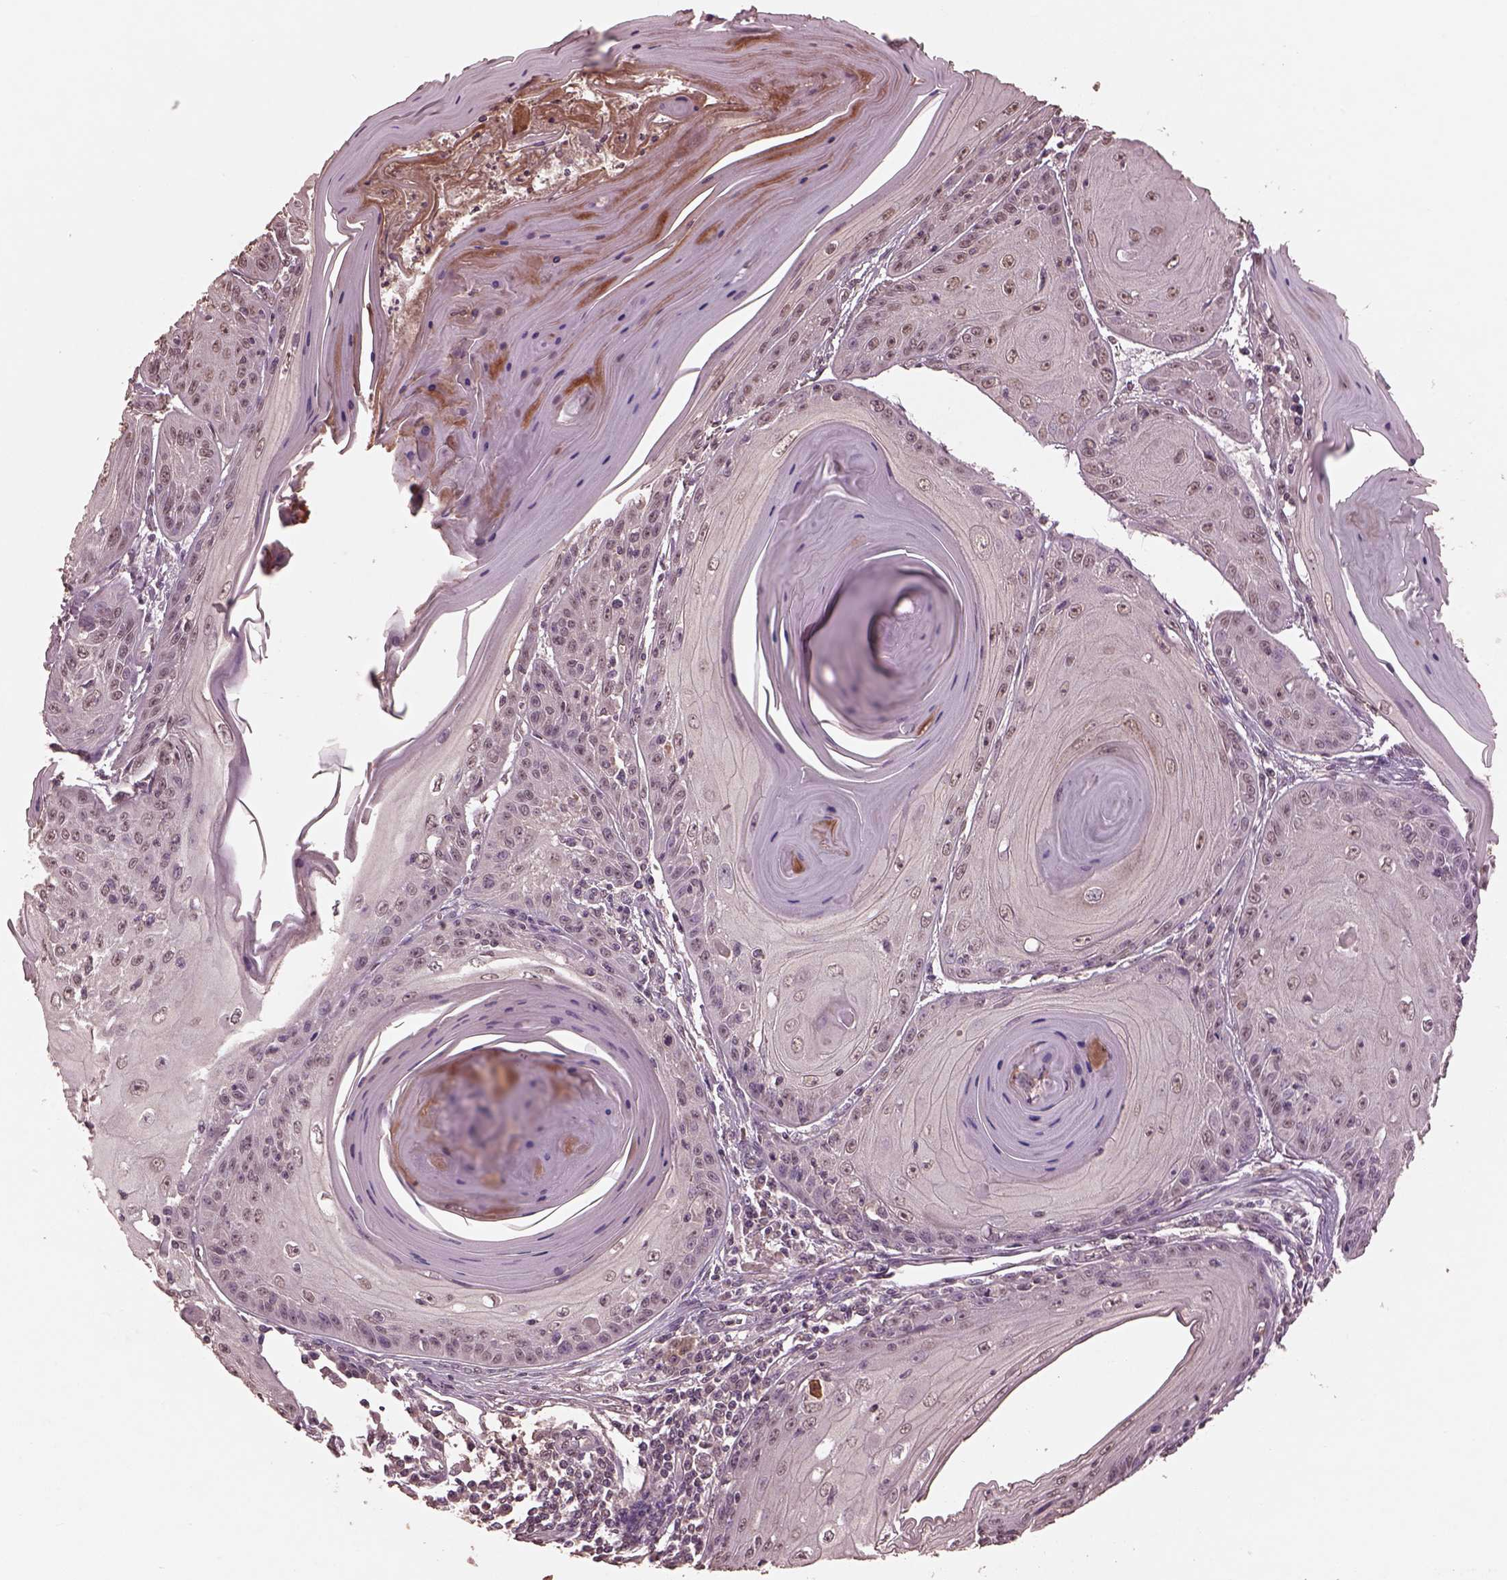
{"staining": {"intensity": "weak", "quantity": "25%-75%", "location": "nuclear"}, "tissue": "skin cancer", "cell_type": "Tumor cells", "image_type": "cancer", "snomed": [{"axis": "morphology", "description": "Squamous cell carcinoma, NOS"}, {"axis": "topography", "description": "Skin"}, {"axis": "topography", "description": "Vulva"}], "caption": "Squamous cell carcinoma (skin) tissue displays weak nuclear positivity in about 25%-75% of tumor cells", "gene": "CPT1C", "patient": {"sex": "female", "age": 85}}